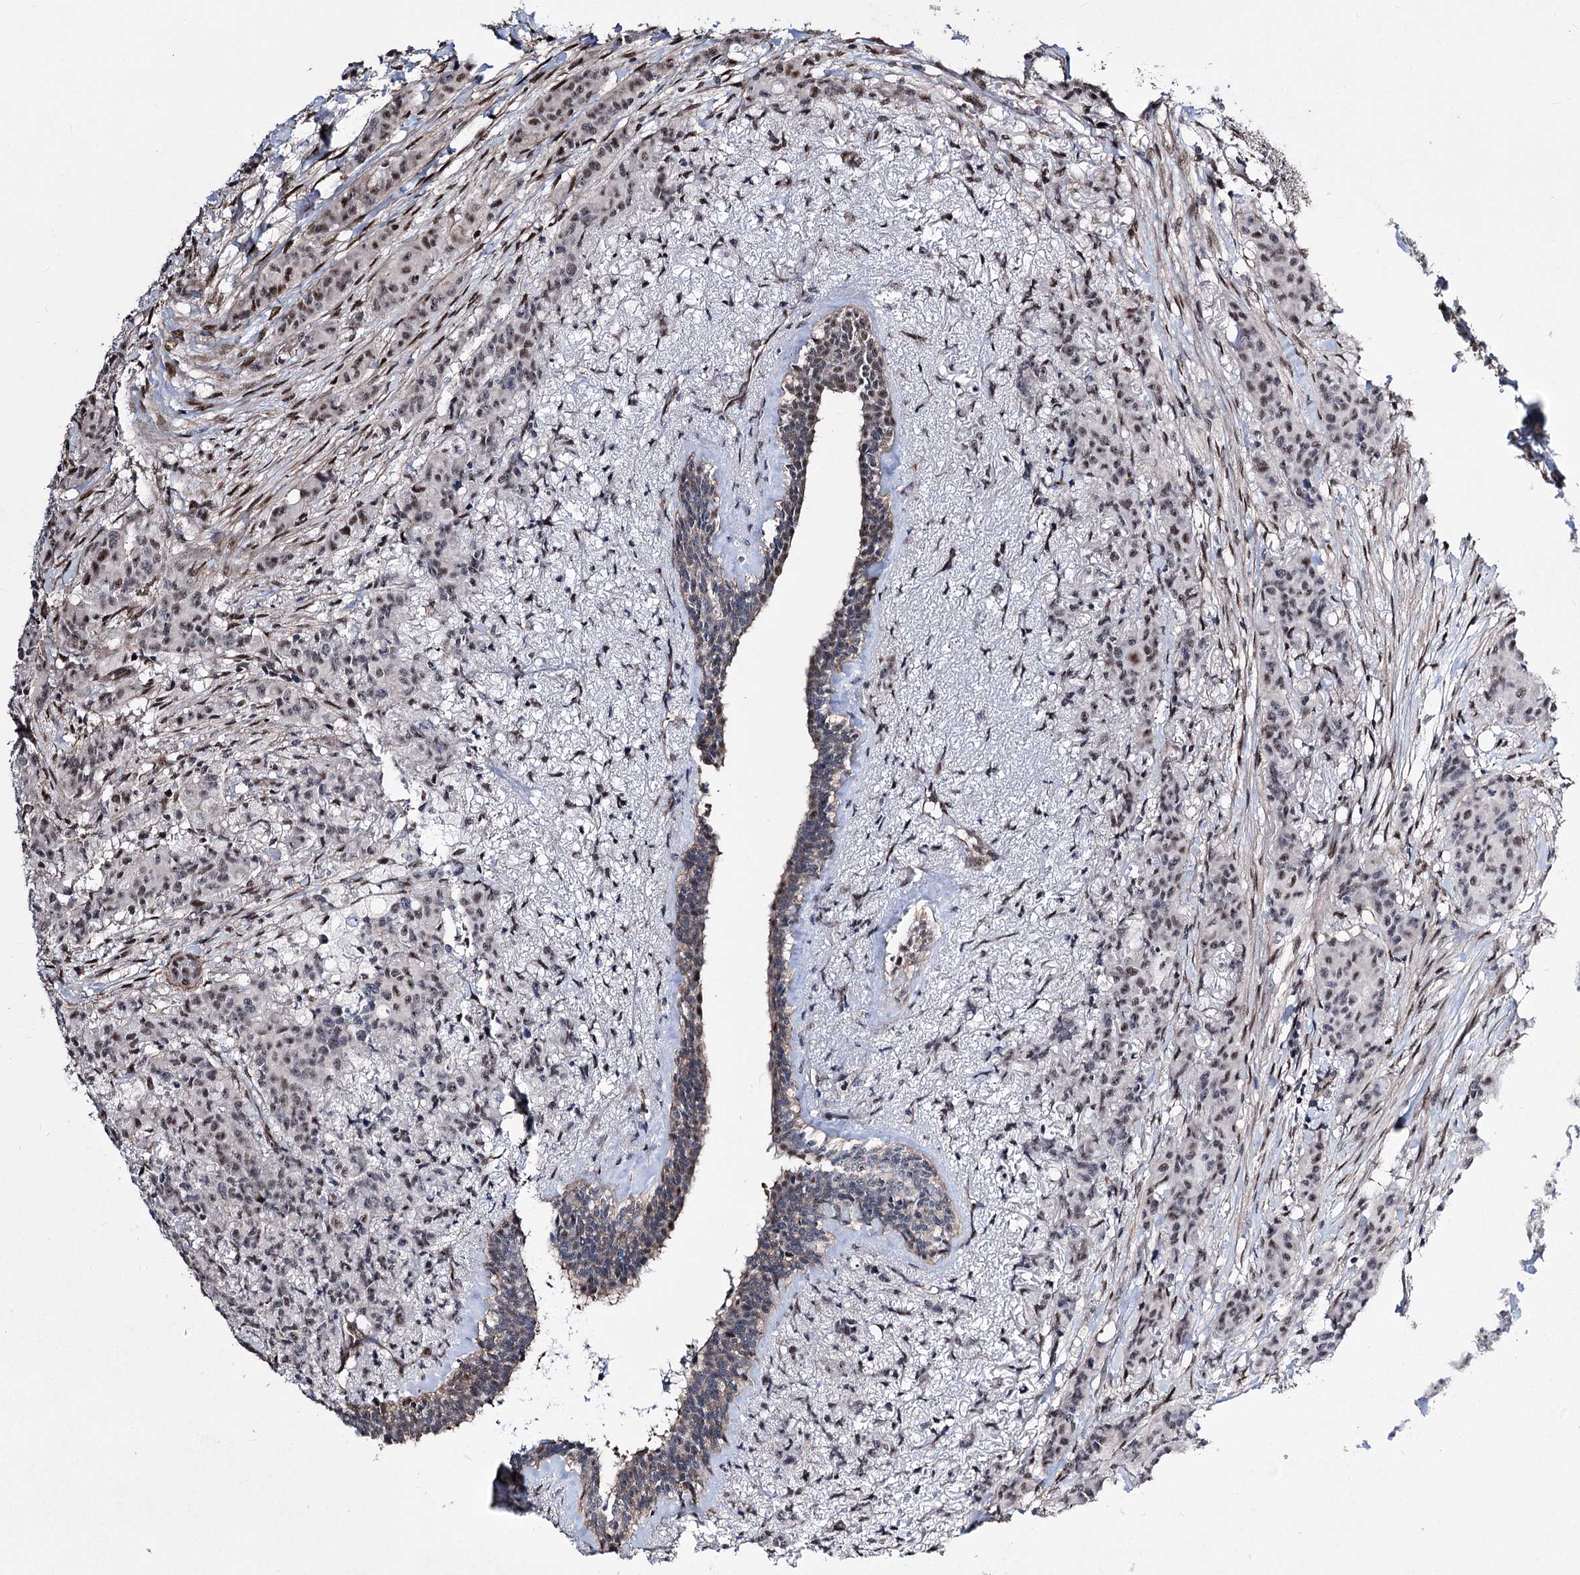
{"staining": {"intensity": "moderate", "quantity": "25%-75%", "location": "nuclear"}, "tissue": "breast cancer", "cell_type": "Tumor cells", "image_type": "cancer", "snomed": [{"axis": "morphology", "description": "Duct carcinoma"}, {"axis": "topography", "description": "Breast"}], "caption": "DAB (3,3'-diaminobenzidine) immunohistochemical staining of intraductal carcinoma (breast) exhibits moderate nuclear protein staining in approximately 25%-75% of tumor cells.", "gene": "CHMP7", "patient": {"sex": "female", "age": 40}}